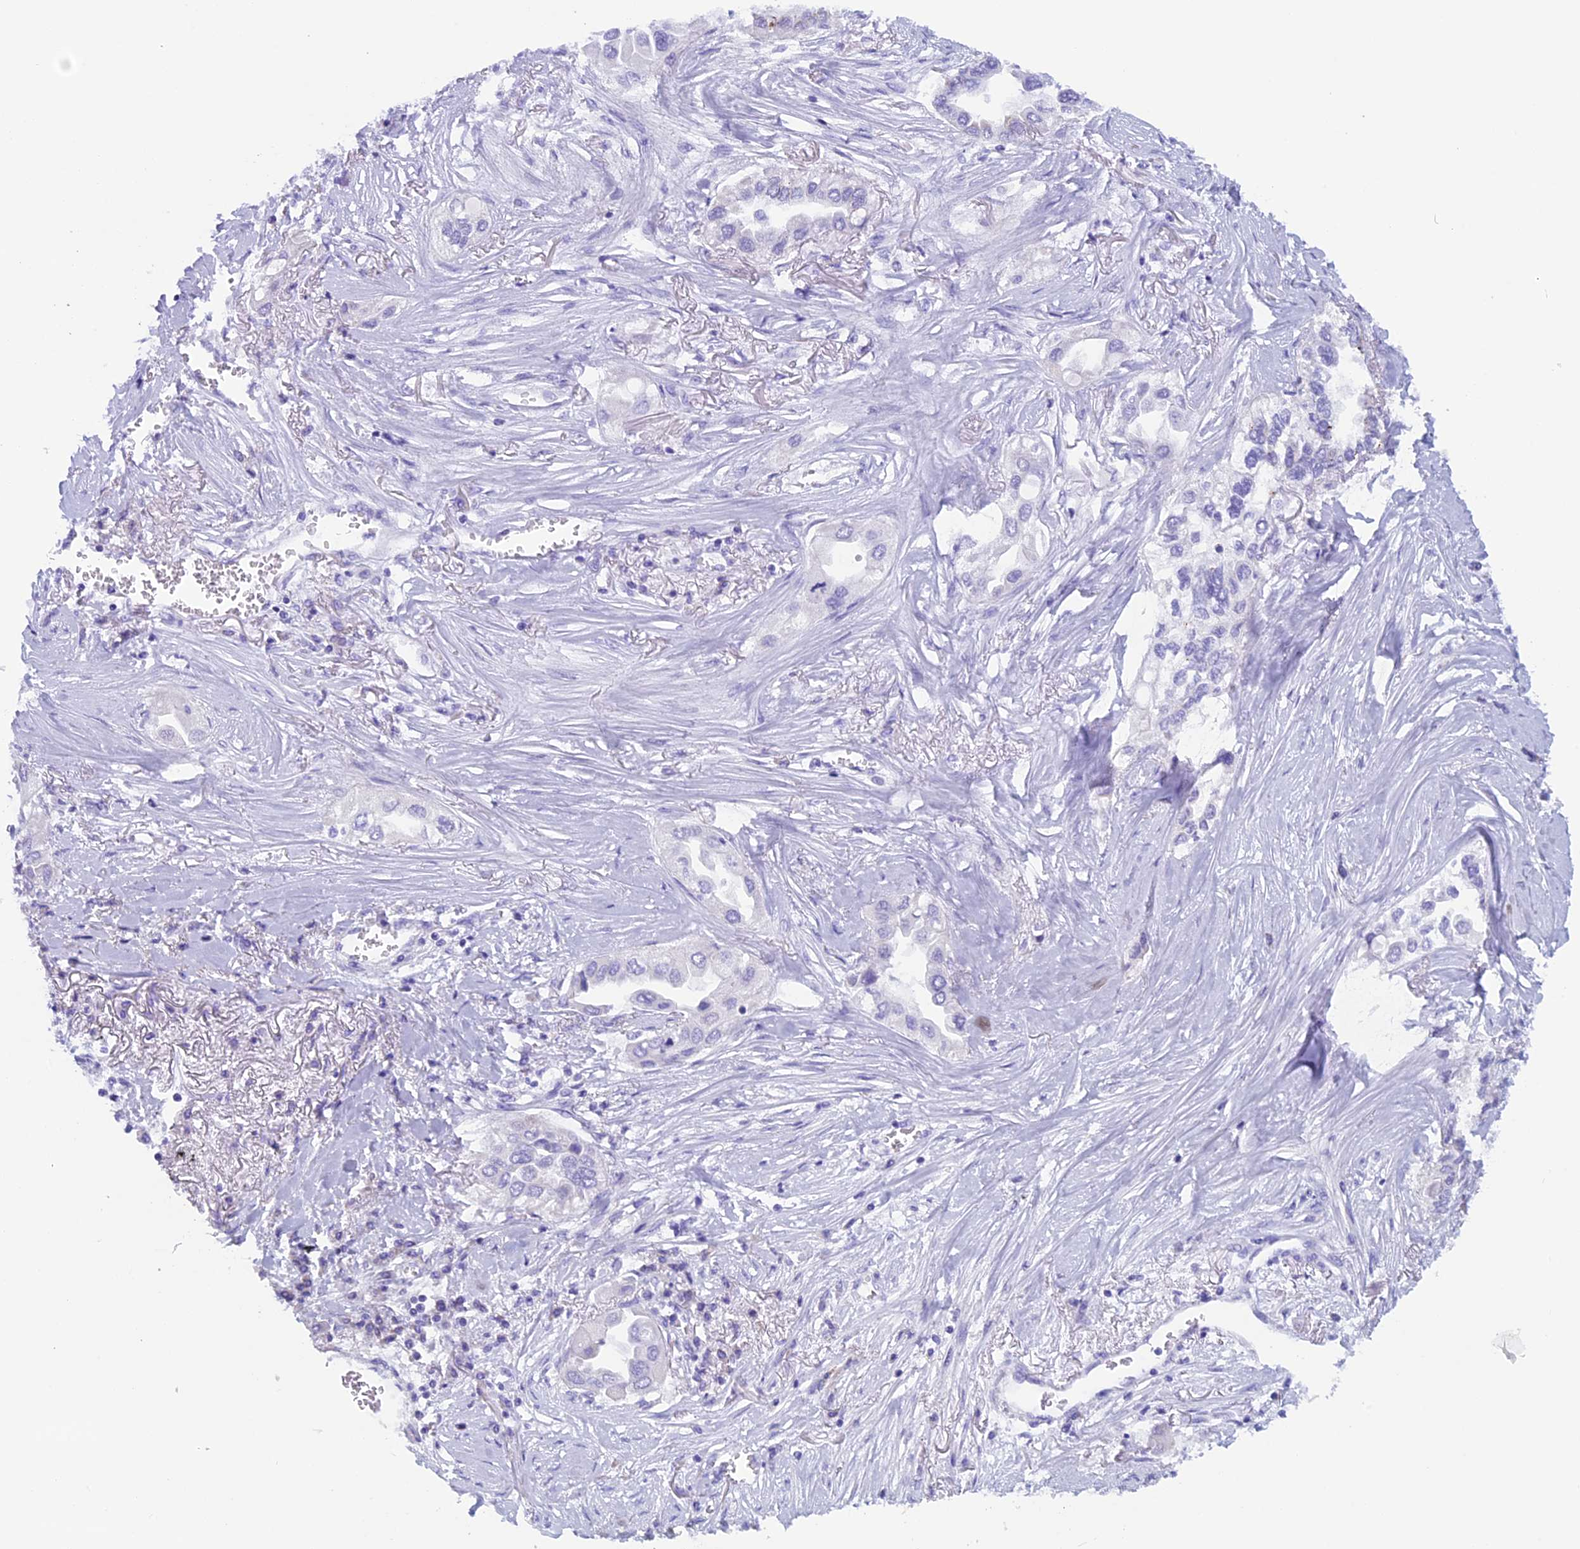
{"staining": {"intensity": "negative", "quantity": "none", "location": "none"}, "tissue": "lung cancer", "cell_type": "Tumor cells", "image_type": "cancer", "snomed": [{"axis": "morphology", "description": "Adenocarcinoma, NOS"}, {"axis": "topography", "description": "Lung"}], "caption": "Histopathology image shows no protein staining in tumor cells of lung cancer tissue.", "gene": "ZNF563", "patient": {"sex": "female", "age": 76}}